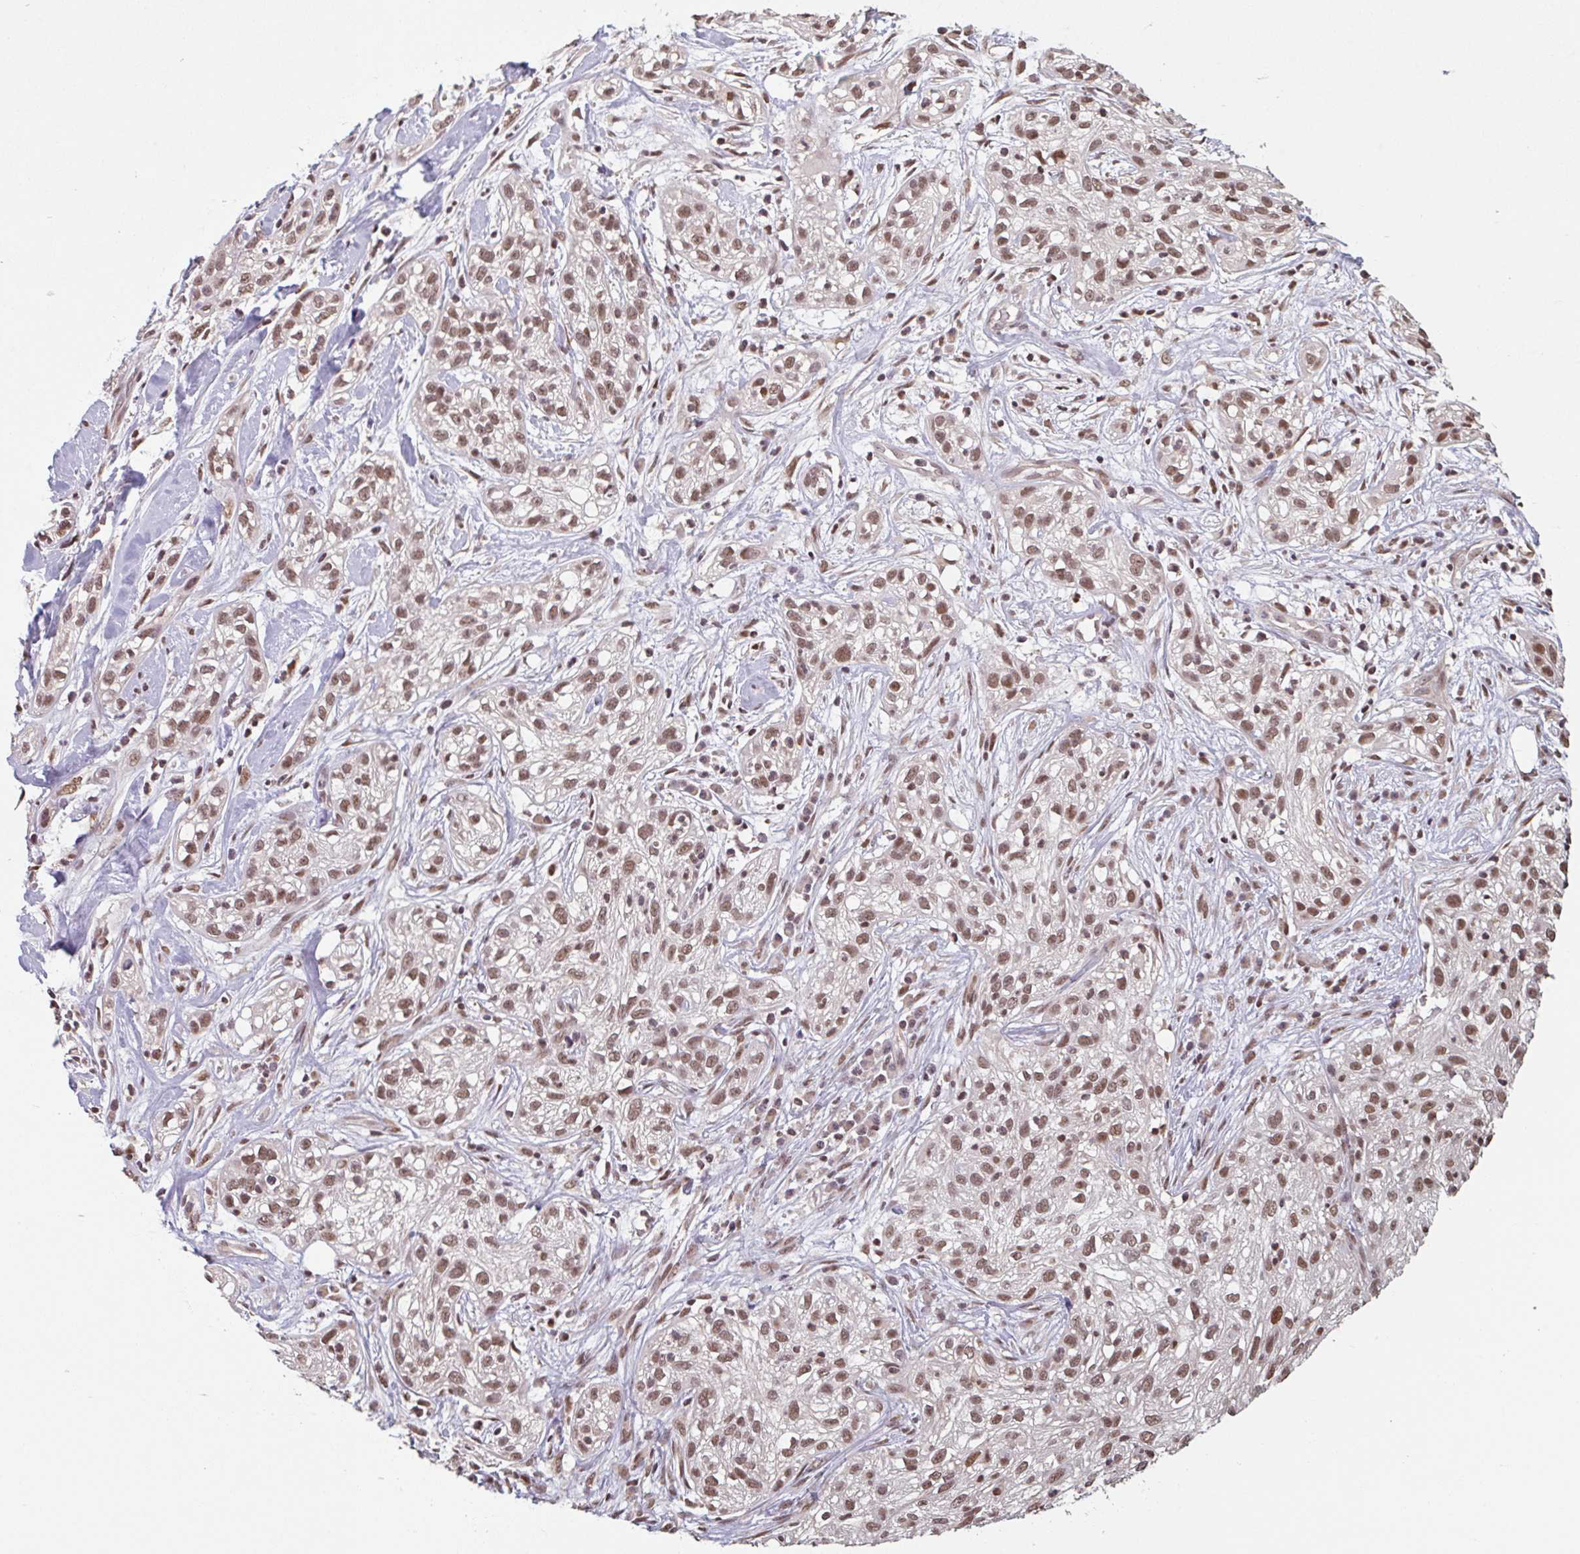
{"staining": {"intensity": "moderate", "quantity": ">75%", "location": "nuclear"}, "tissue": "skin cancer", "cell_type": "Tumor cells", "image_type": "cancer", "snomed": [{"axis": "morphology", "description": "Squamous cell carcinoma, NOS"}, {"axis": "topography", "description": "Skin"}], "caption": "A brown stain labels moderate nuclear staining of a protein in skin cancer (squamous cell carcinoma) tumor cells.", "gene": "DR1", "patient": {"sex": "male", "age": 82}}